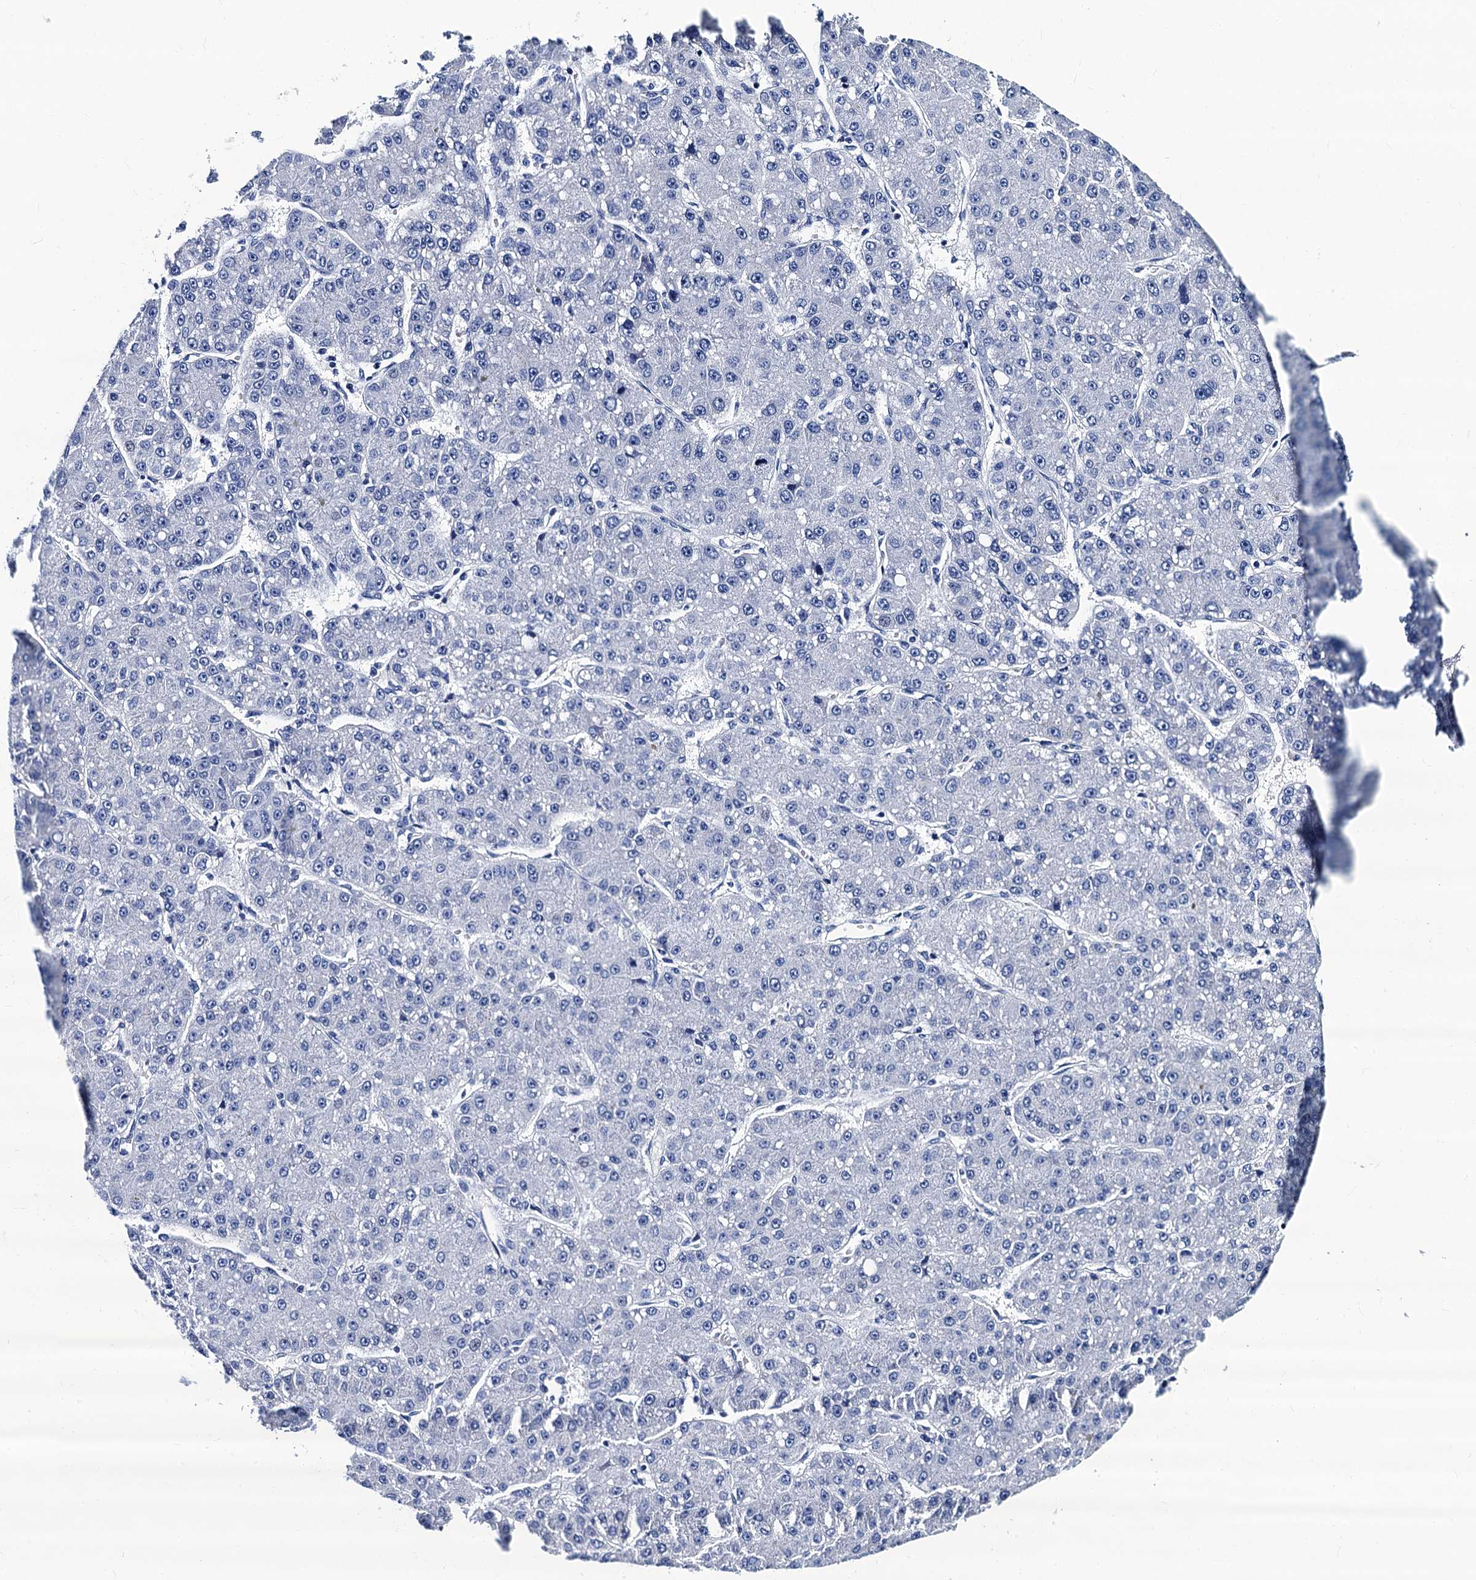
{"staining": {"intensity": "negative", "quantity": "none", "location": "none"}, "tissue": "liver cancer", "cell_type": "Tumor cells", "image_type": "cancer", "snomed": [{"axis": "morphology", "description": "Carcinoma, Hepatocellular, NOS"}, {"axis": "topography", "description": "Liver"}], "caption": "This is an immunohistochemistry (IHC) histopathology image of human liver cancer. There is no staining in tumor cells.", "gene": "LRRC30", "patient": {"sex": "male", "age": 67}}